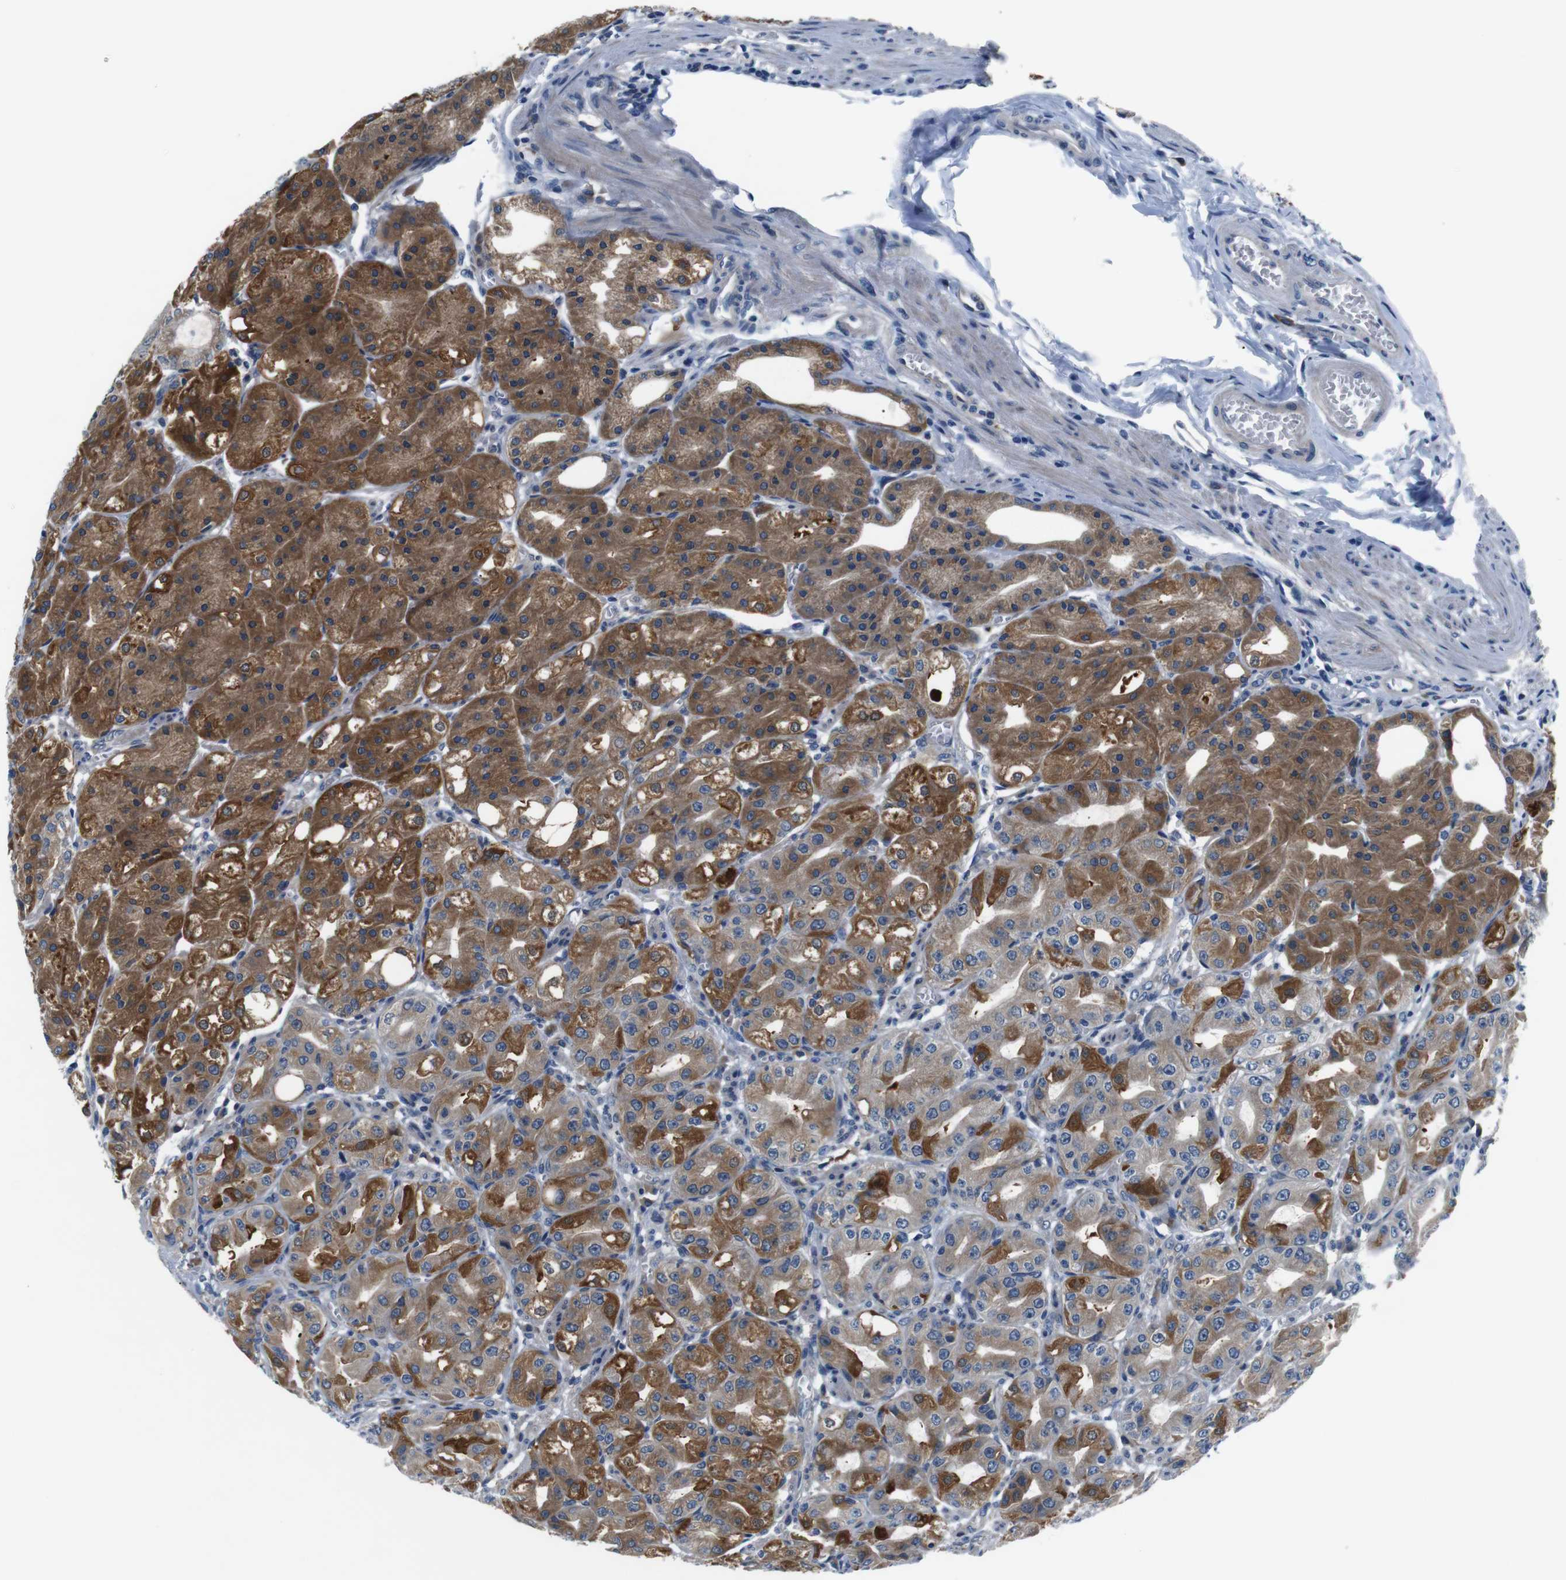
{"staining": {"intensity": "moderate", "quantity": ">75%", "location": "cytoplasmic/membranous"}, "tissue": "stomach", "cell_type": "Glandular cells", "image_type": "normal", "snomed": [{"axis": "morphology", "description": "Normal tissue, NOS"}, {"axis": "topography", "description": "Stomach, lower"}], "caption": "Immunohistochemistry (IHC) of unremarkable human stomach reveals medium levels of moderate cytoplasmic/membranous staining in approximately >75% of glandular cells. The protein is stained brown, and the nuclei are stained in blue (DAB IHC with brightfield microscopy, high magnification).", "gene": "JAK1", "patient": {"sex": "male", "age": 71}}